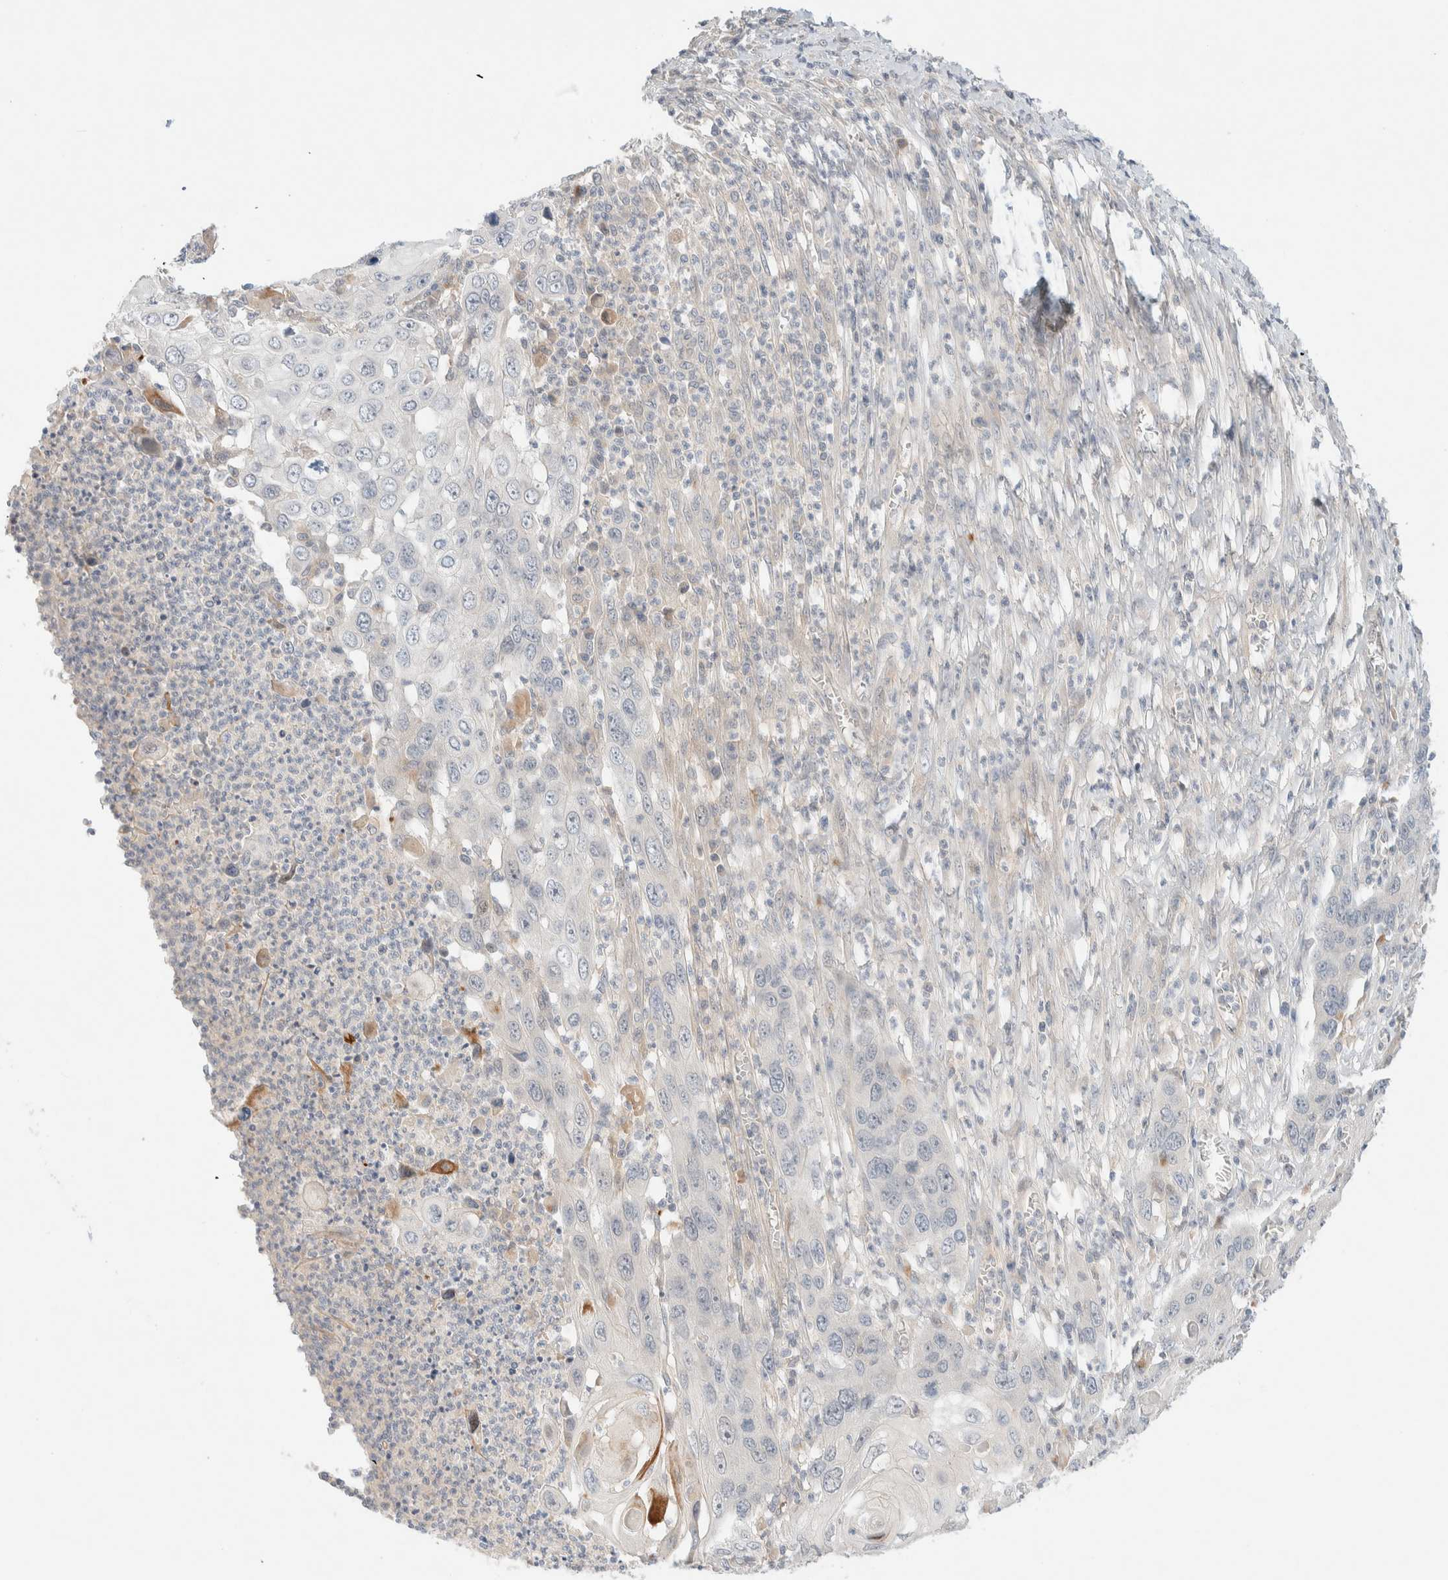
{"staining": {"intensity": "negative", "quantity": "none", "location": "none"}, "tissue": "skin cancer", "cell_type": "Tumor cells", "image_type": "cancer", "snomed": [{"axis": "morphology", "description": "Squamous cell carcinoma, NOS"}, {"axis": "topography", "description": "Skin"}], "caption": "IHC micrograph of neoplastic tissue: squamous cell carcinoma (skin) stained with DAB exhibits no significant protein expression in tumor cells.", "gene": "CHKA", "patient": {"sex": "male", "age": 55}}